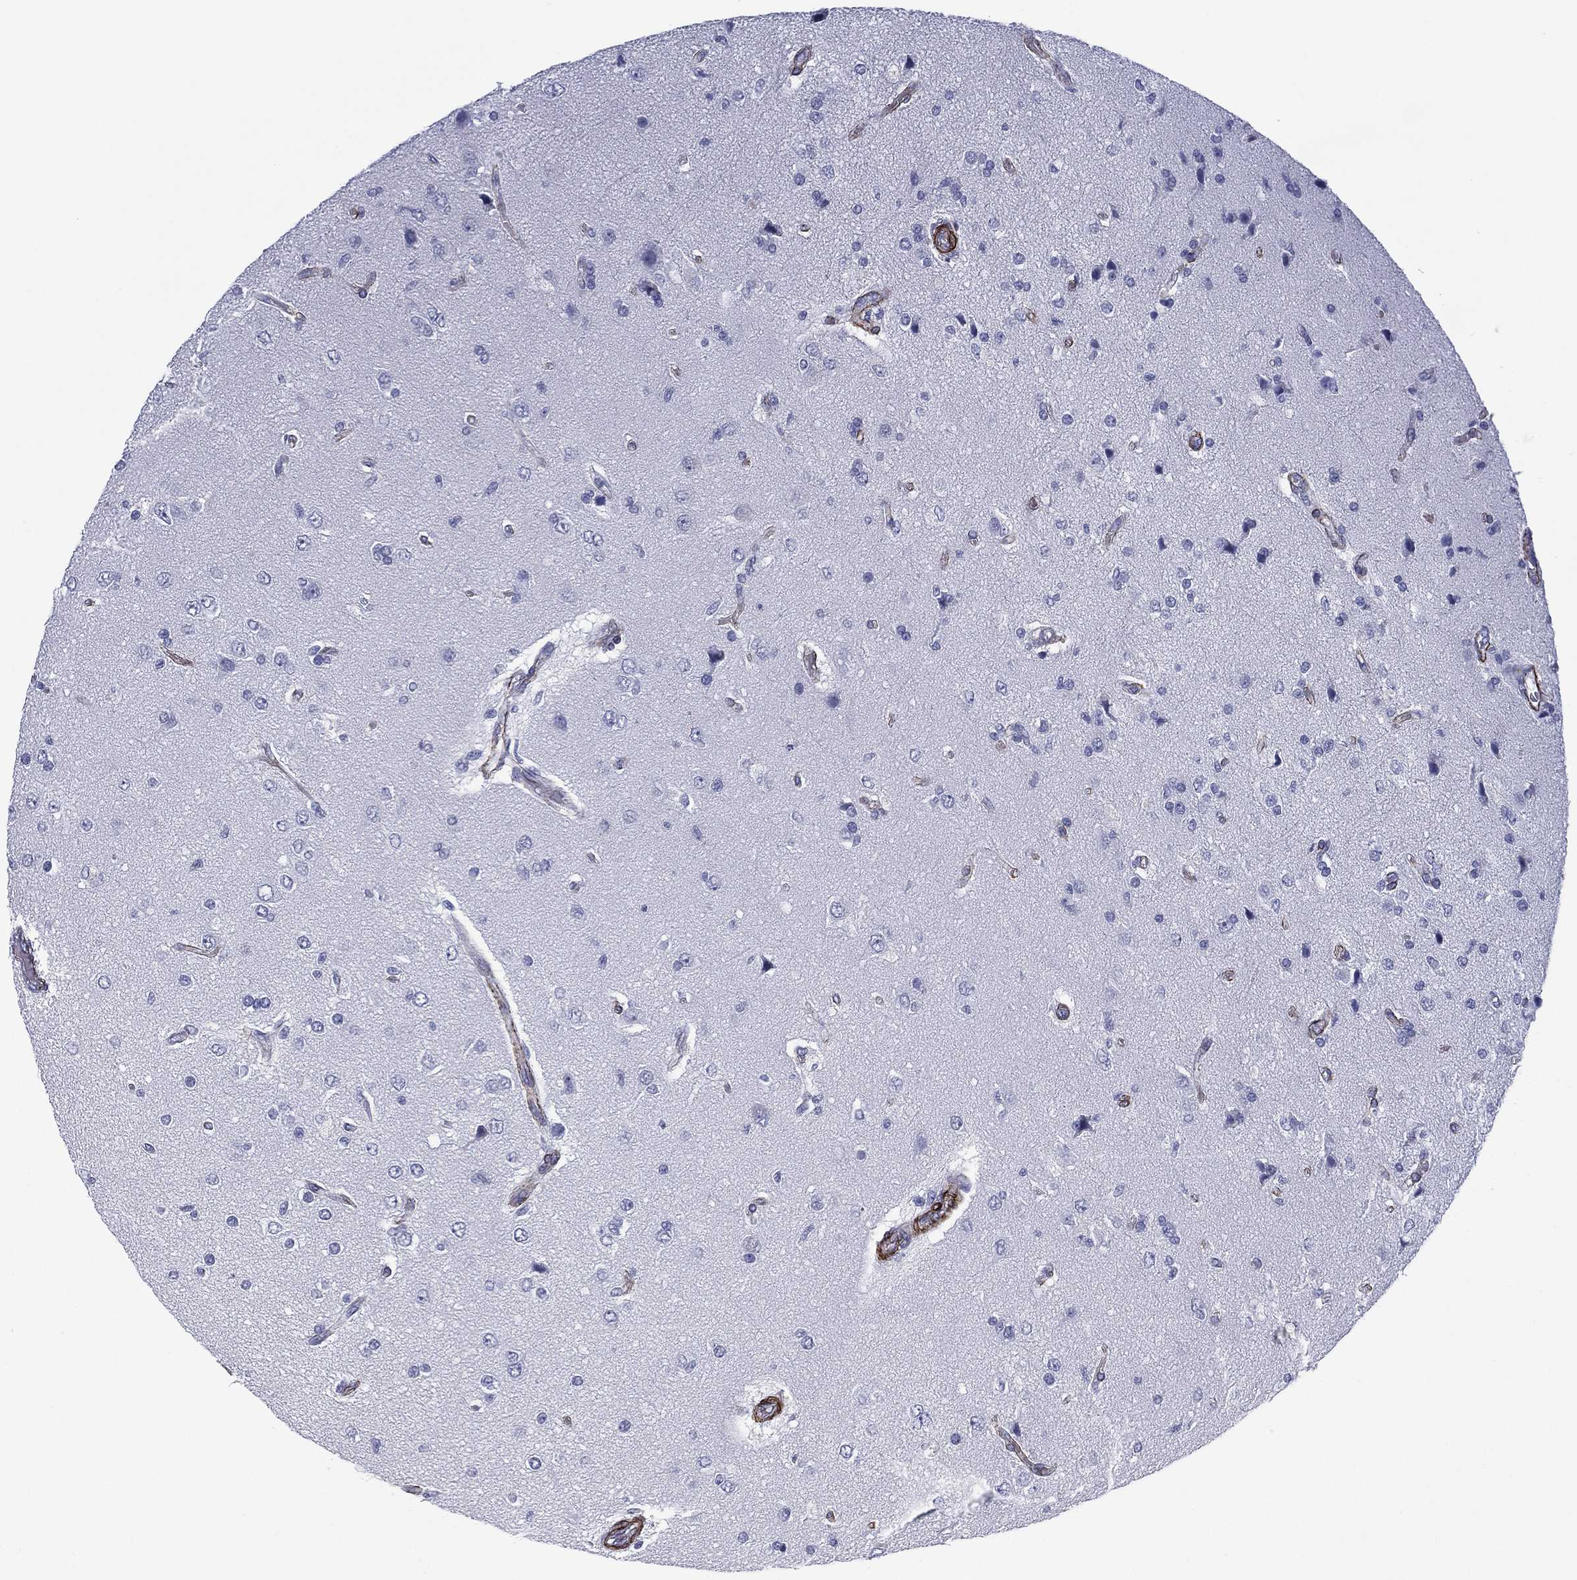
{"staining": {"intensity": "negative", "quantity": "none", "location": "none"}, "tissue": "glioma", "cell_type": "Tumor cells", "image_type": "cancer", "snomed": [{"axis": "morphology", "description": "Glioma, malignant, High grade"}, {"axis": "topography", "description": "Brain"}], "caption": "Immunohistochemical staining of human malignant high-grade glioma demonstrates no significant staining in tumor cells. (DAB (3,3'-diaminobenzidine) immunohistochemistry with hematoxylin counter stain).", "gene": "CAVIN3", "patient": {"sex": "male", "age": 56}}